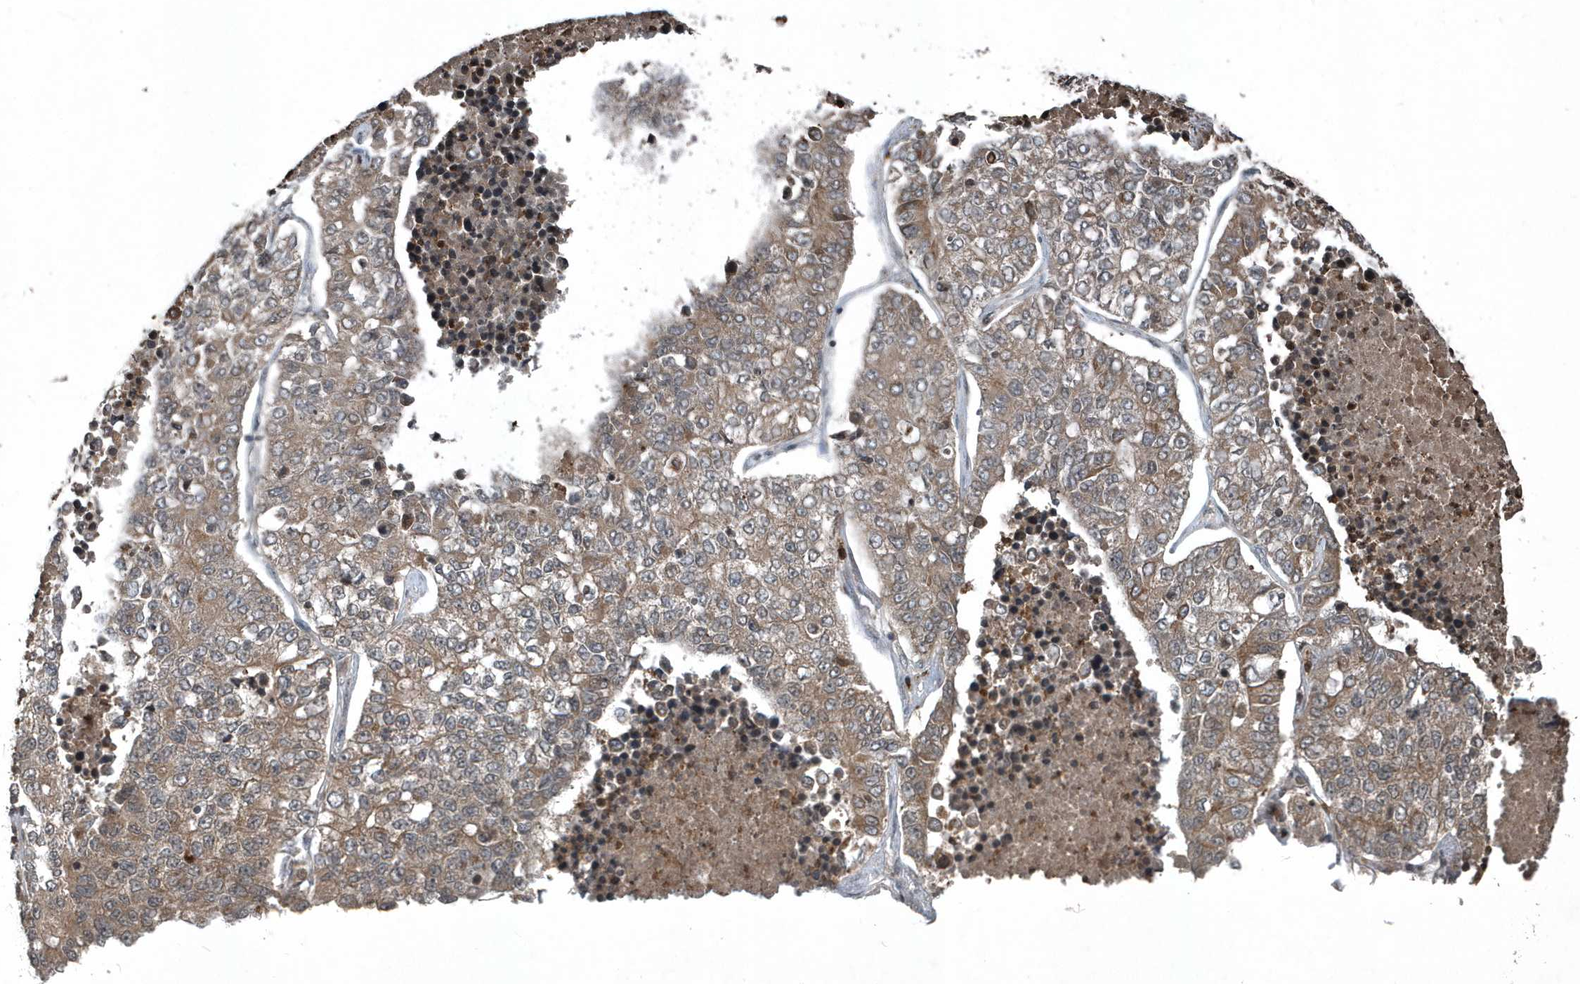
{"staining": {"intensity": "moderate", "quantity": ">75%", "location": "cytoplasmic/membranous"}, "tissue": "lung cancer", "cell_type": "Tumor cells", "image_type": "cancer", "snomed": [{"axis": "morphology", "description": "Adenocarcinoma, NOS"}, {"axis": "topography", "description": "Lung"}], "caption": "IHC image of neoplastic tissue: human adenocarcinoma (lung) stained using IHC demonstrates medium levels of moderate protein expression localized specifically in the cytoplasmic/membranous of tumor cells, appearing as a cytoplasmic/membranous brown color.", "gene": "EIF2B1", "patient": {"sex": "male", "age": 49}}